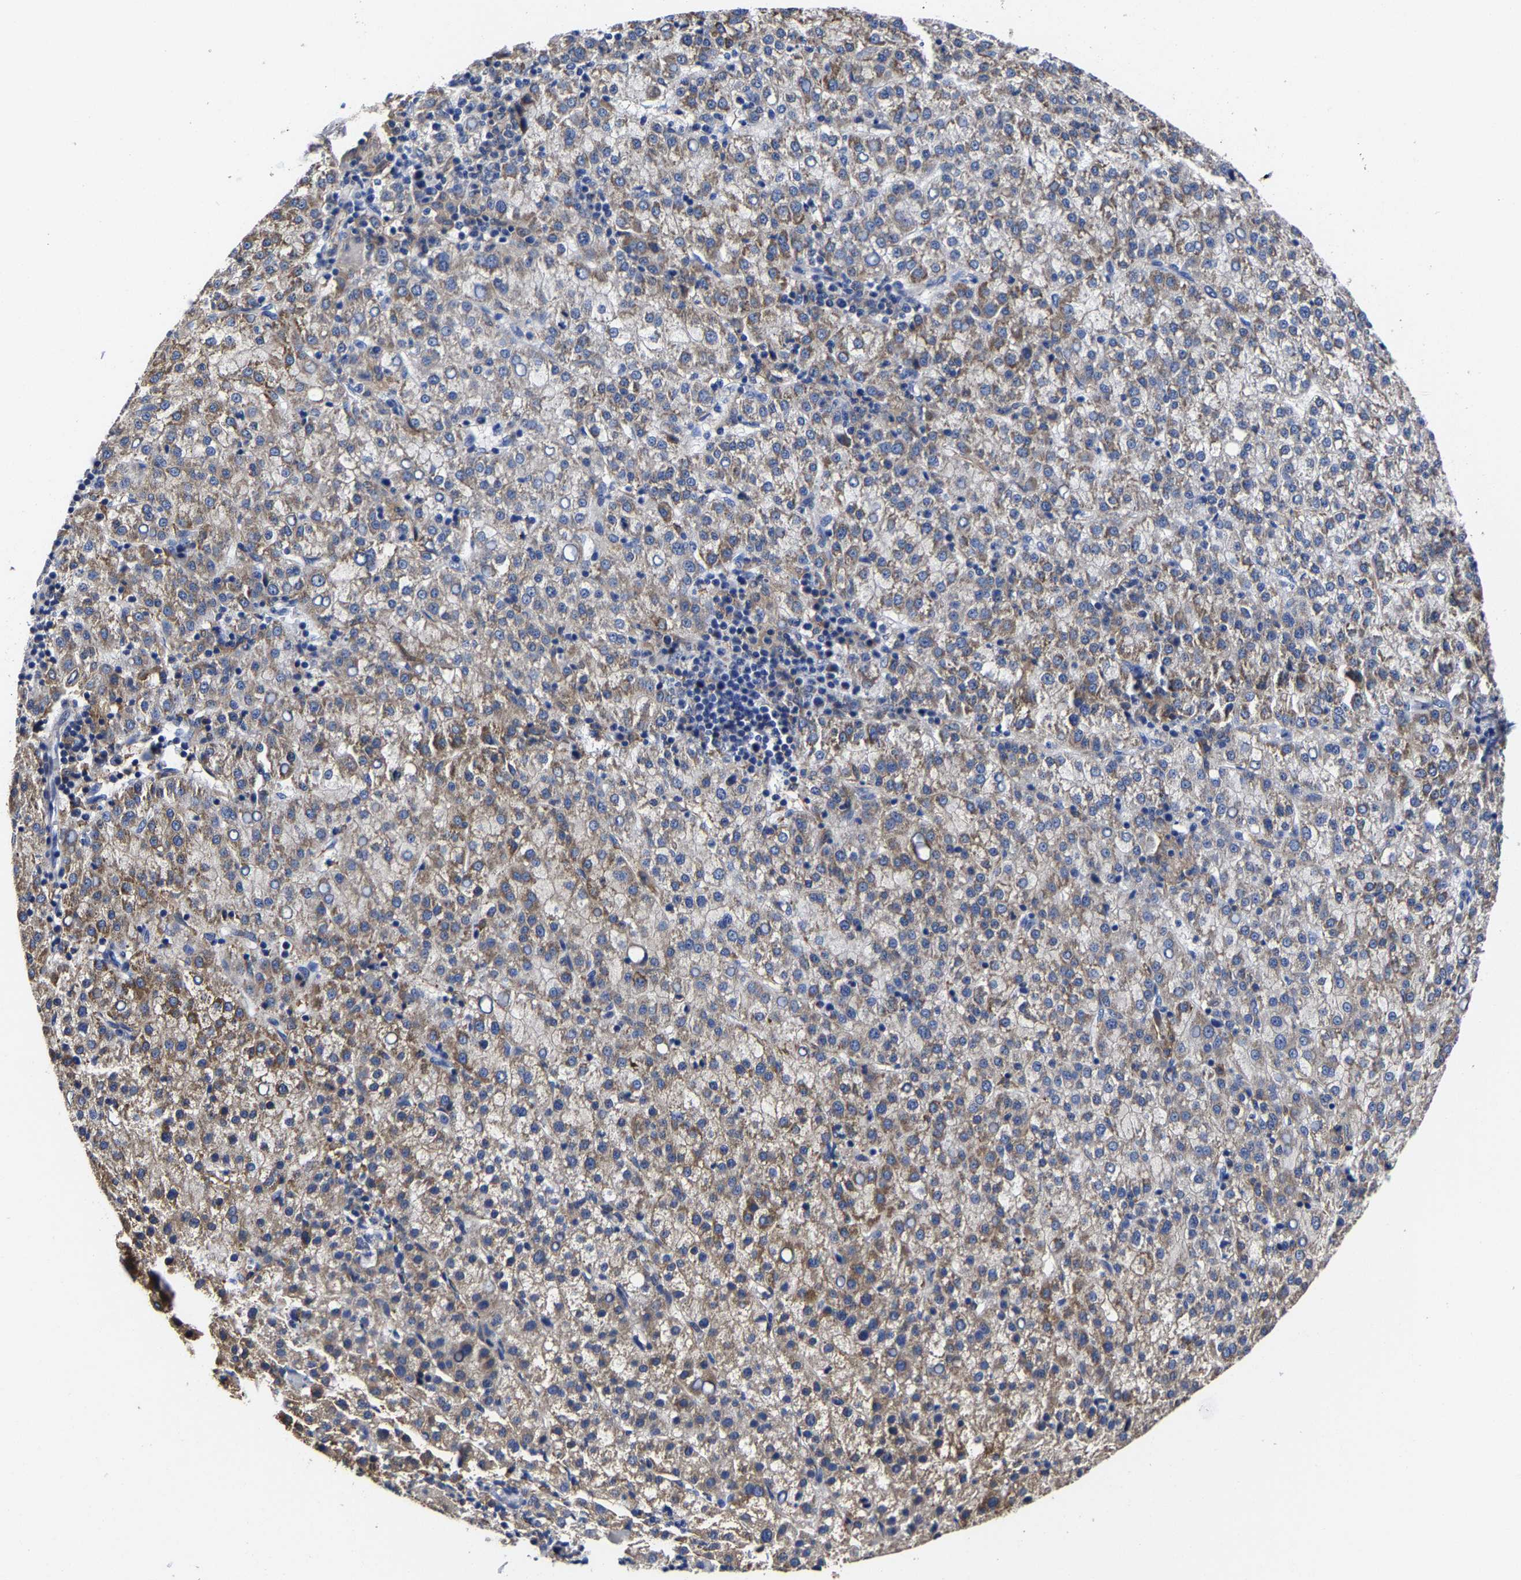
{"staining": {"intensity": "moderate", "quantity": ">75%", "location": "cytoplasmic/membranous"}, "tissue": "liver cancer", "cell_type": "Tumor cells", "image_type": "cancer", "snomed": [{"axis": "morphology", "description": "Carcinoma, Hepatocellular, NOS"}, {"axis": "topography", "description": "Liver"}], "caption": "High-magnification brightfield microscopy of liver hepatocellular carcinoma stained with DAB (3,3'-diaminobenzidine) (brown) and counterstained with hematoxylin (blue). tumor cells exhibit moderate cytoplasmic/membranous staining is identified in about>75% of cells.", "gene": "AASS", "patient": {"sex": "female", "age": 58}}